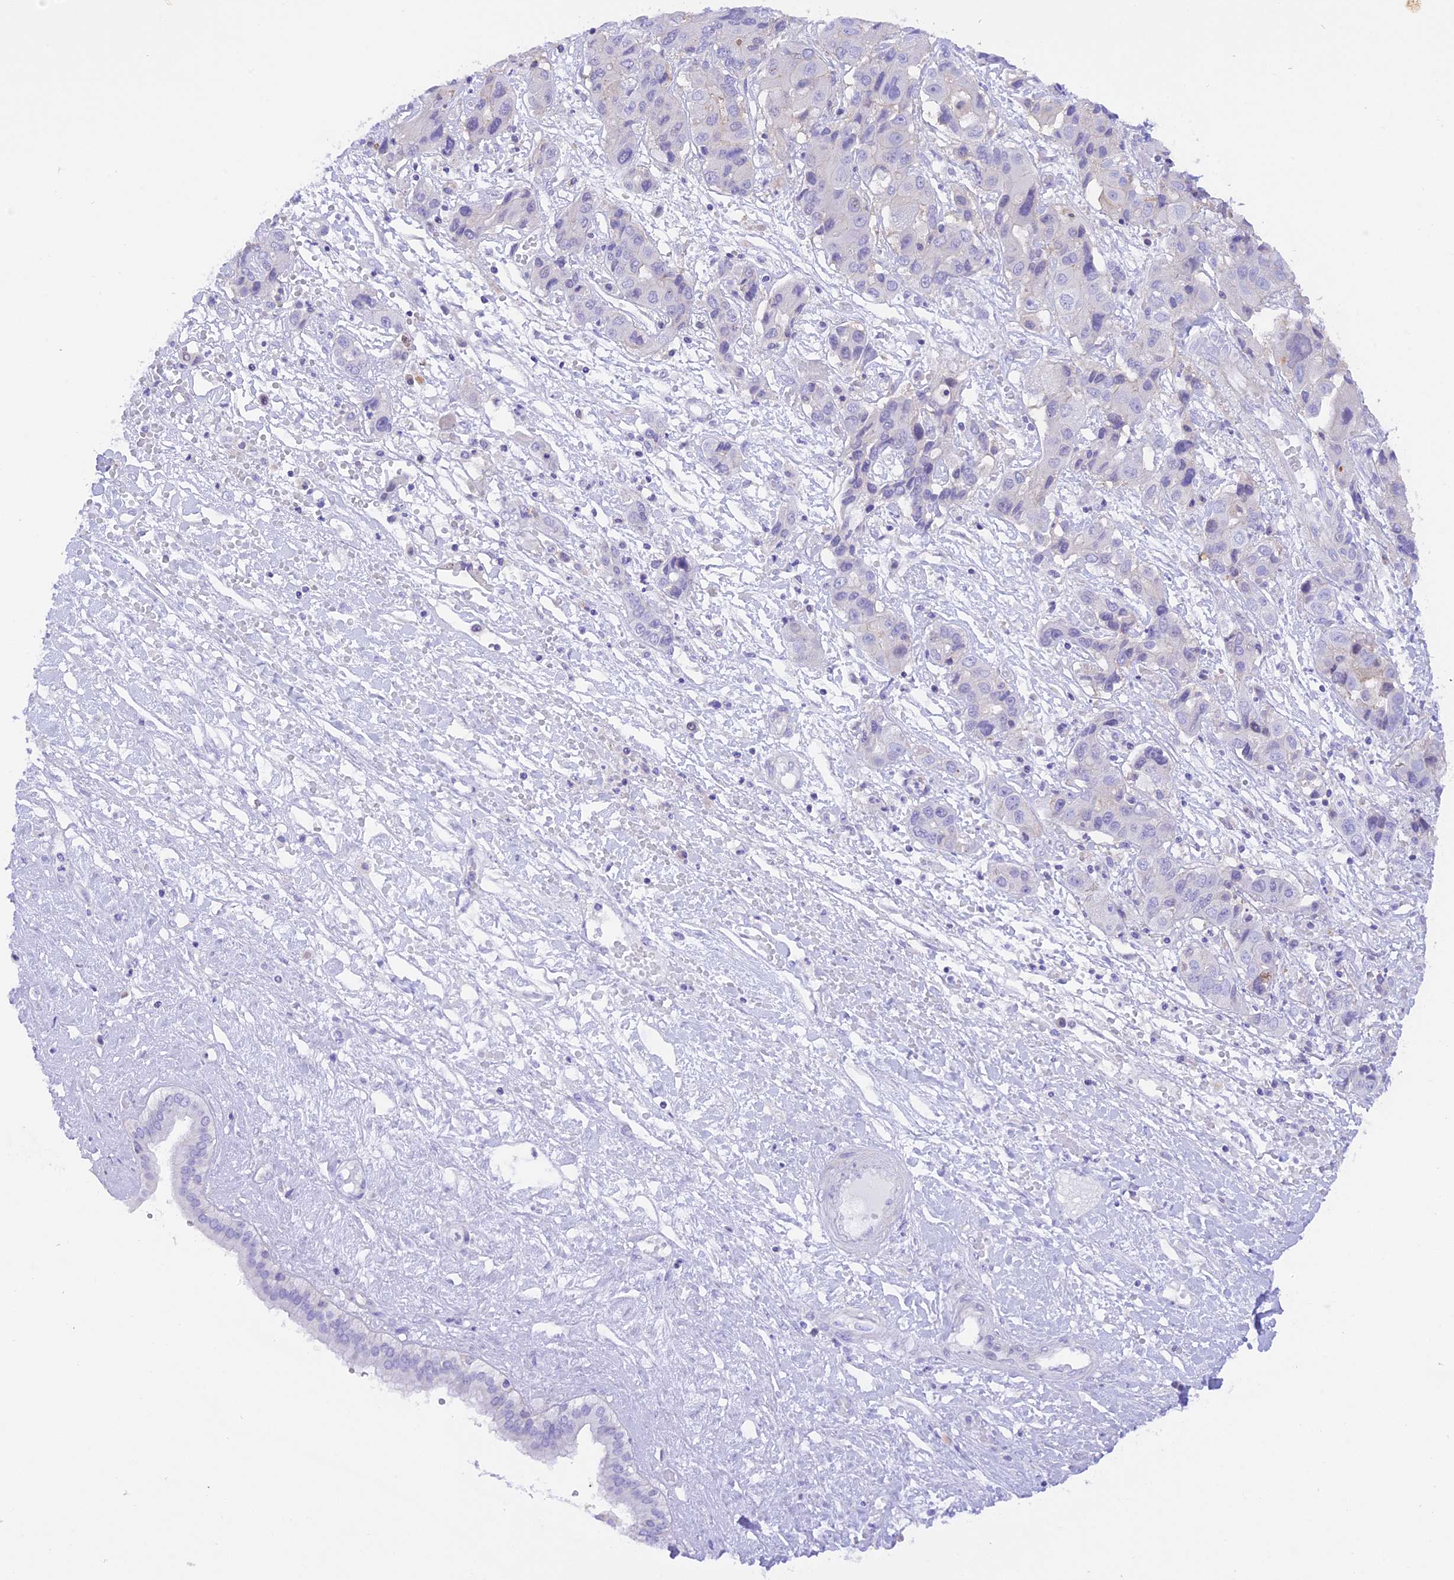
{"staining": {"intensity": "negative", "quantity": "none", "location": "none"}, "tissue": "liver cancer", "cell_type": "Tumor cells", "image_type": "cancer", "snomed": [{"axis": "morphology", "description": "Cholangiocarcinoma"}, {"axis": "topography", "description": "Liver"}], "caption": "Immunohistochemistry histopathology image of neoplastic tissue: liver cholangiocarcinoma stained with DAB (3,3'-diaminobenzidine) displays no significant protein positivity in tumor cells. The staining is performed using DAB (3,3'-diaminobenzidine) brown chromogen with nuclei counter-stained in using hematoxylin.", "gene": "COL6A5", "patient": {"sex": "male", "age": 67}}